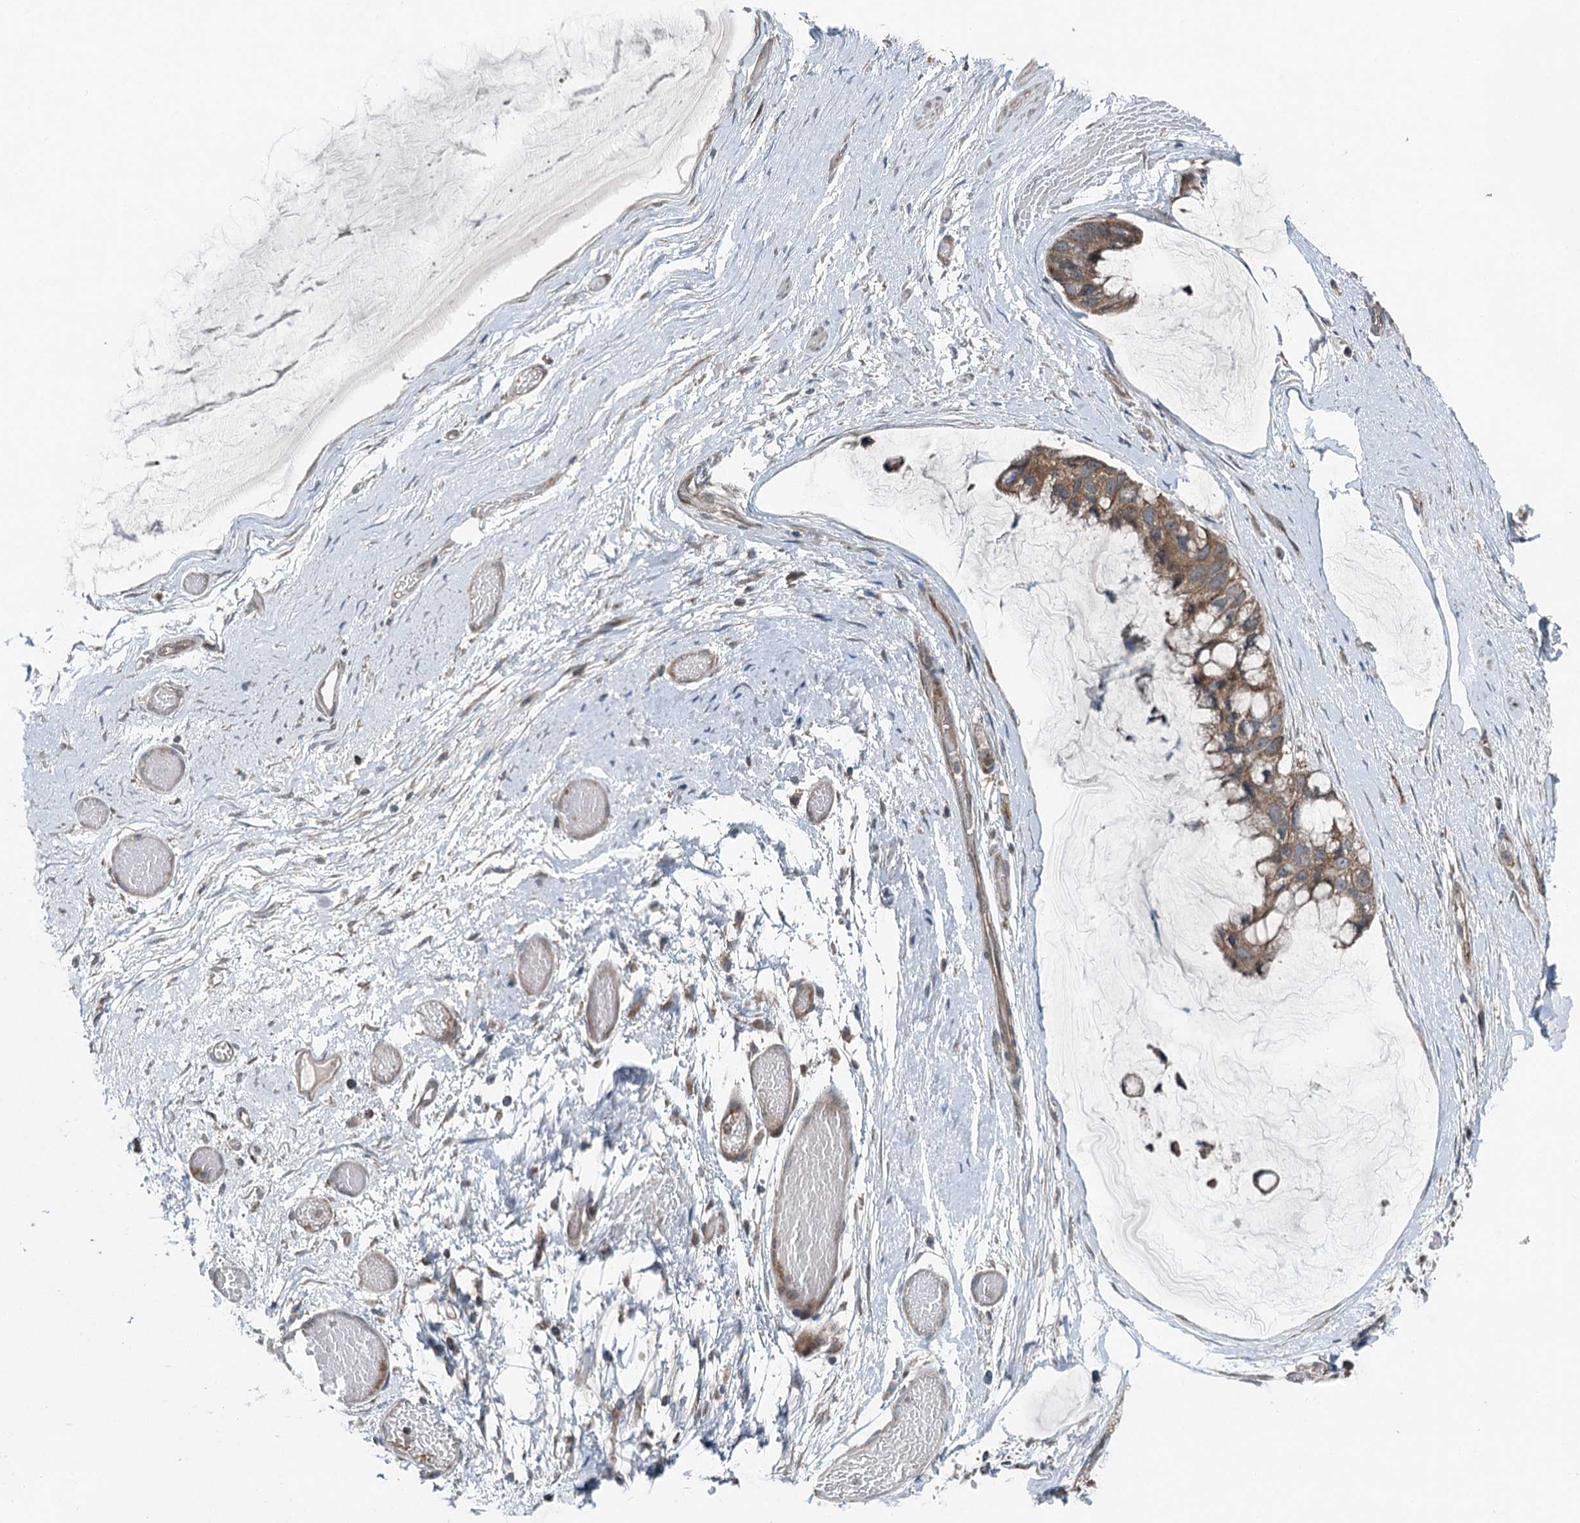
{"staining": {"intensity": "moderate", "quantity": ">75%", "location": "cytoplasmic/membranous"}, "tissue": "ovarian cancer", "cell_type": "Tumor cells", "image_type": "cancer", "snomed": [{"axis": "morphology", "description": "Cystadenocarcinoma, mucinous, NOS"}, {"axis": "topography", "description": "Ovary"}], "caption": "IHC staining of ovarian cancer (mucinous cystadenocarcinoma), which displays medium levels of moderate cytoplasmic/membranous staining in about >75% of tumor cells indicating moderate cytoplasmic/membranous protein positivity. The staining was performed using DAB (3,3'-diaminobenzidine) (brown) for protein detection and nuclei were counterstained in hematoxylin (blue).", "gene": "SKIC3", "patient": {"sex": "female", "age": 39}}